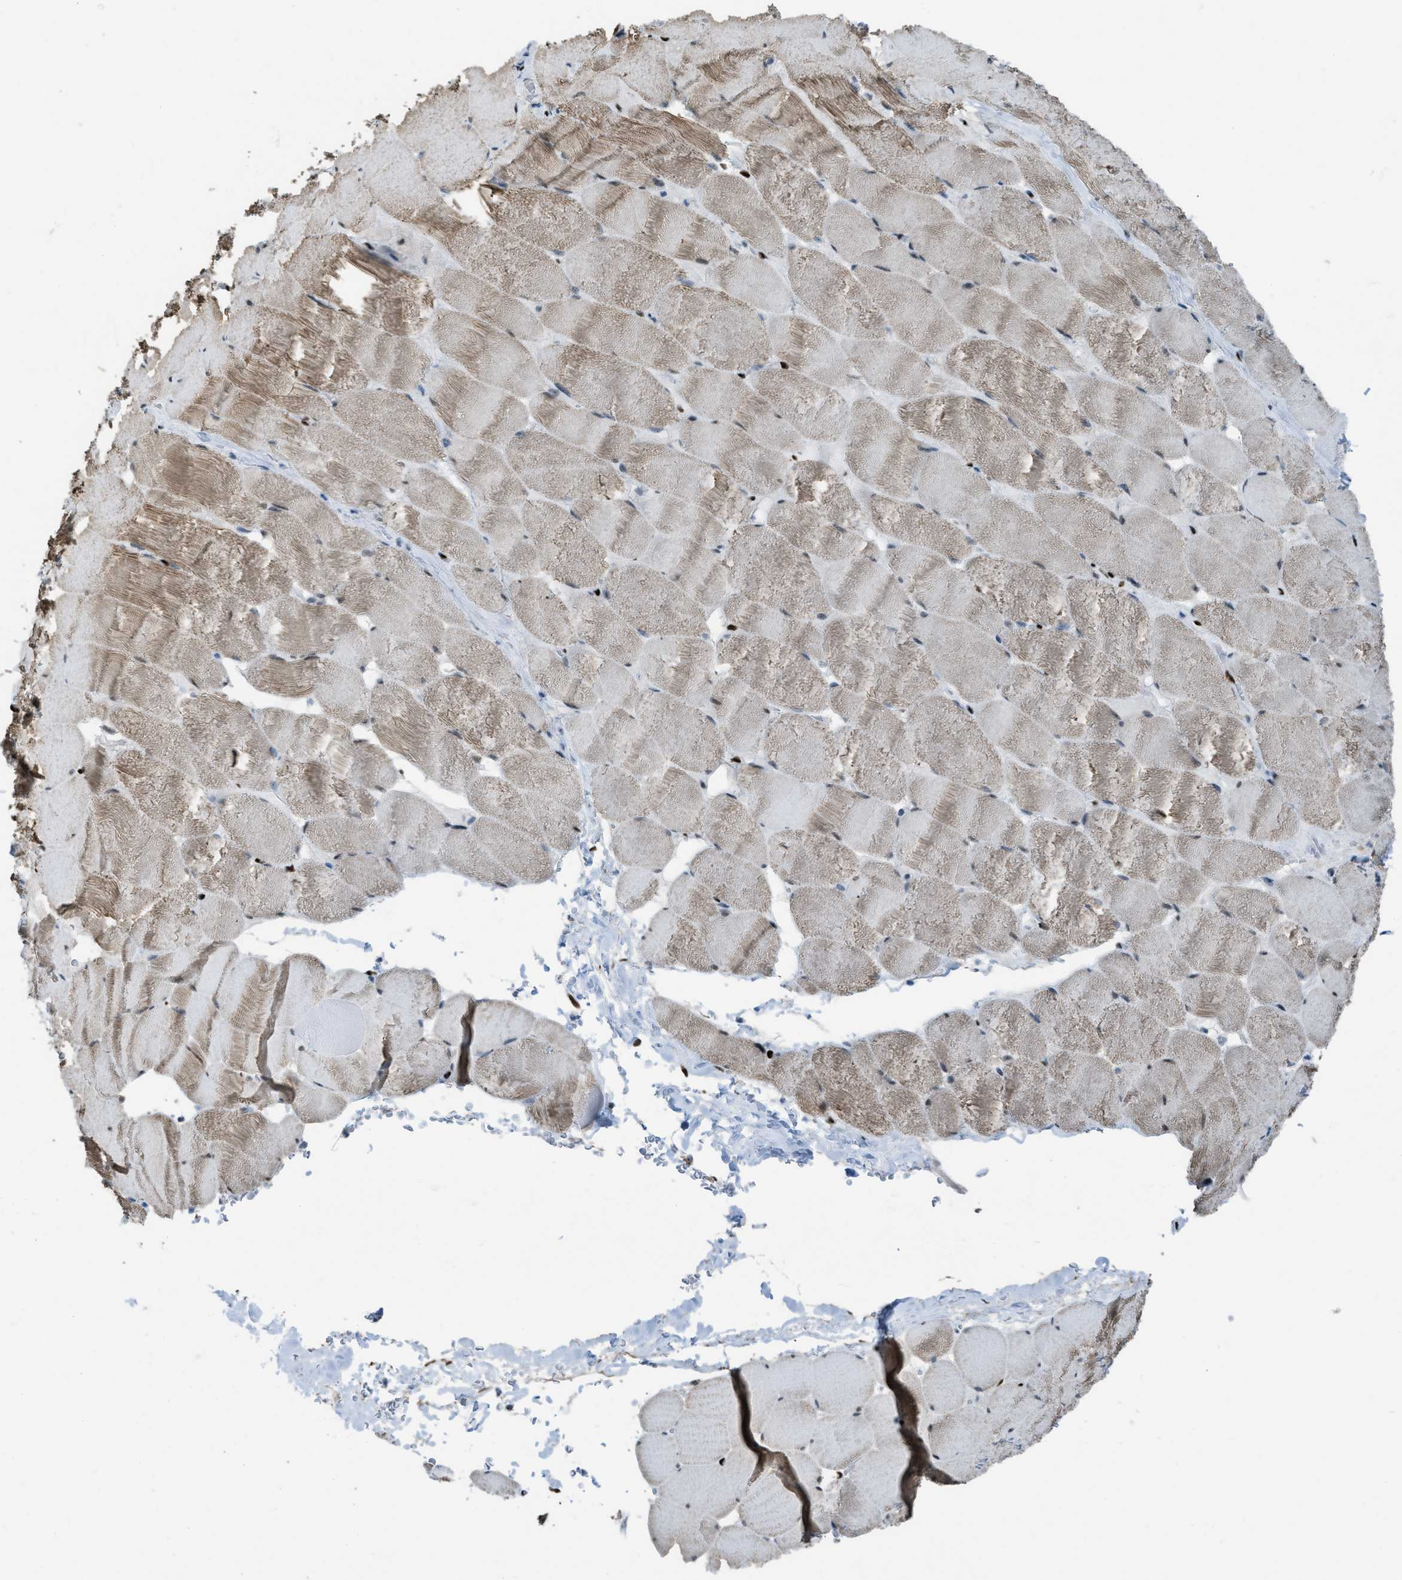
{"staining": {"intensity": "moderate", "quantity": ">75%", "location": "cytoplasmic/membranous,nuclear"}, "tissue": "skeletal muscle", "cell_type": "Myocytes", "image_type": "normal", "snomed": [{"axis": "morphology", "description": "Normal tissue, NOS"}, {"axis": "topography", "description": "Skeletal muscle"}], "caption": "Skeletal muscle stained with DAB (3,3'-diaminobenzidine) immunohistochemistry shows medium levels of moderate cytoplasmic/membranous,nuclear positivity in approximately >75% of myocytes.", "gene": "SLFN5", "patient": {"sex": "male", "age": 62}}